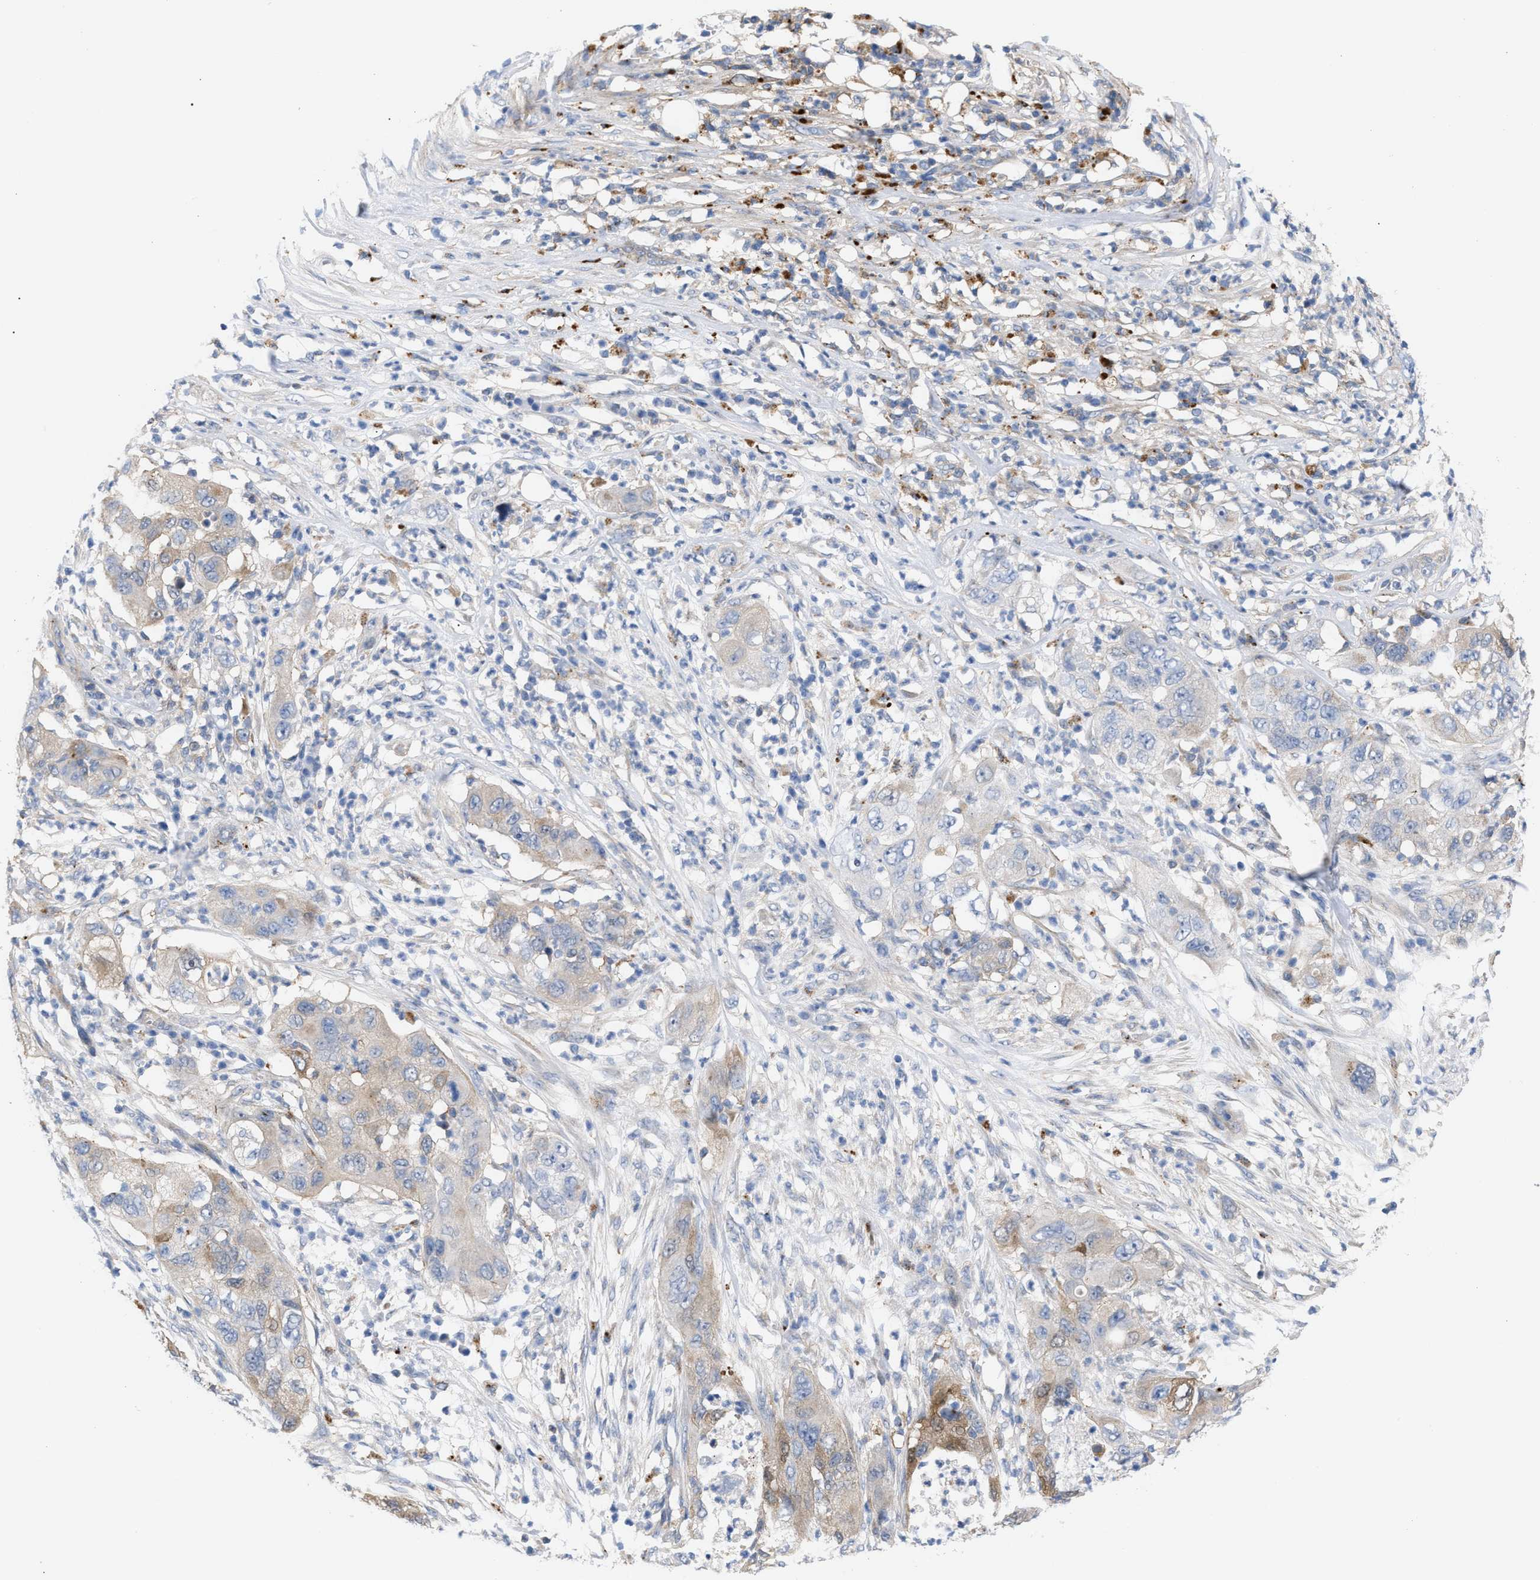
{"staining": {"intensity": "negative", "quantity": "none", "location": "none"}, "tissue": "pancreatic cancer", "cell_type": "Tumor cells", "image_type": "cancer", "snomed": [{"axis": "morphology", "description": "Adenocarcinoma, NOS"}, {"axis": "topography", "description": "Pancreas"}], "caption": "DAB (3,3'-diaminobenzidine) immunohistochemical staining of pancreatic adenocarcinoma shows no significant positivity in tumor cells.", "gene": "MBTD1", "patient": {"sex": "female", "age": 78}}